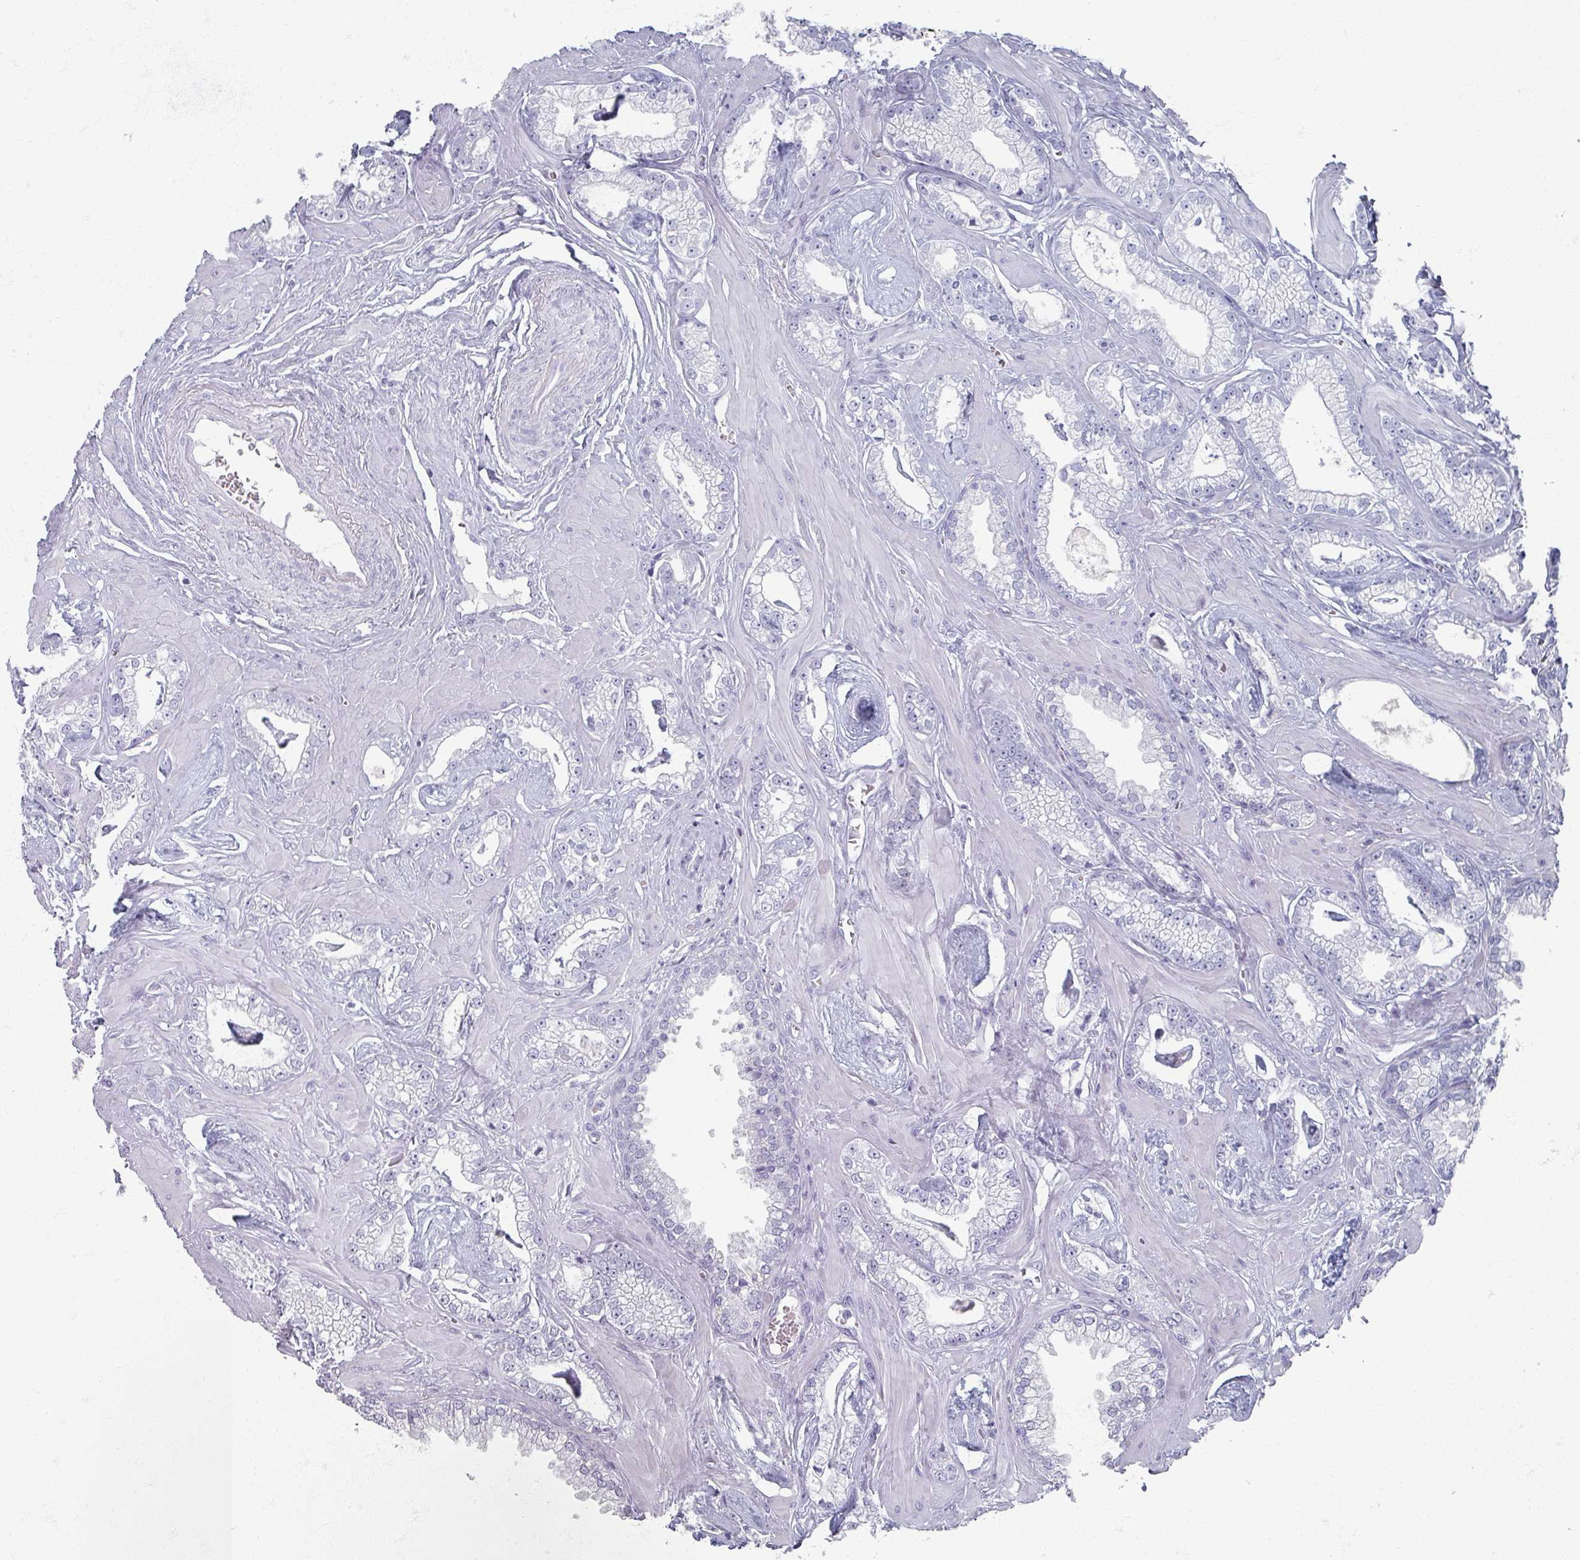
{"staining": {"intensity": "negative", "quantity": "none", "location": "none"}, "tissue": "prostate cancer", "cell_type": "Tumor cells", "image_type": "cancer", "snomed": [{"axis": "morphology", "description": "Adenocarcinoma, Low grade"}, {"axis": "topography", "description": "Prostate"}], "caption": "High magnification brightfield microscopy of prostate cancer (low-grade adenocarcinoma) stained with DAB (brown) and counterstained with hematoxylin (blue): tumor cells show no significant expression.", "gene": "OMG", "patient": {"sex": "male", "age": 60}}